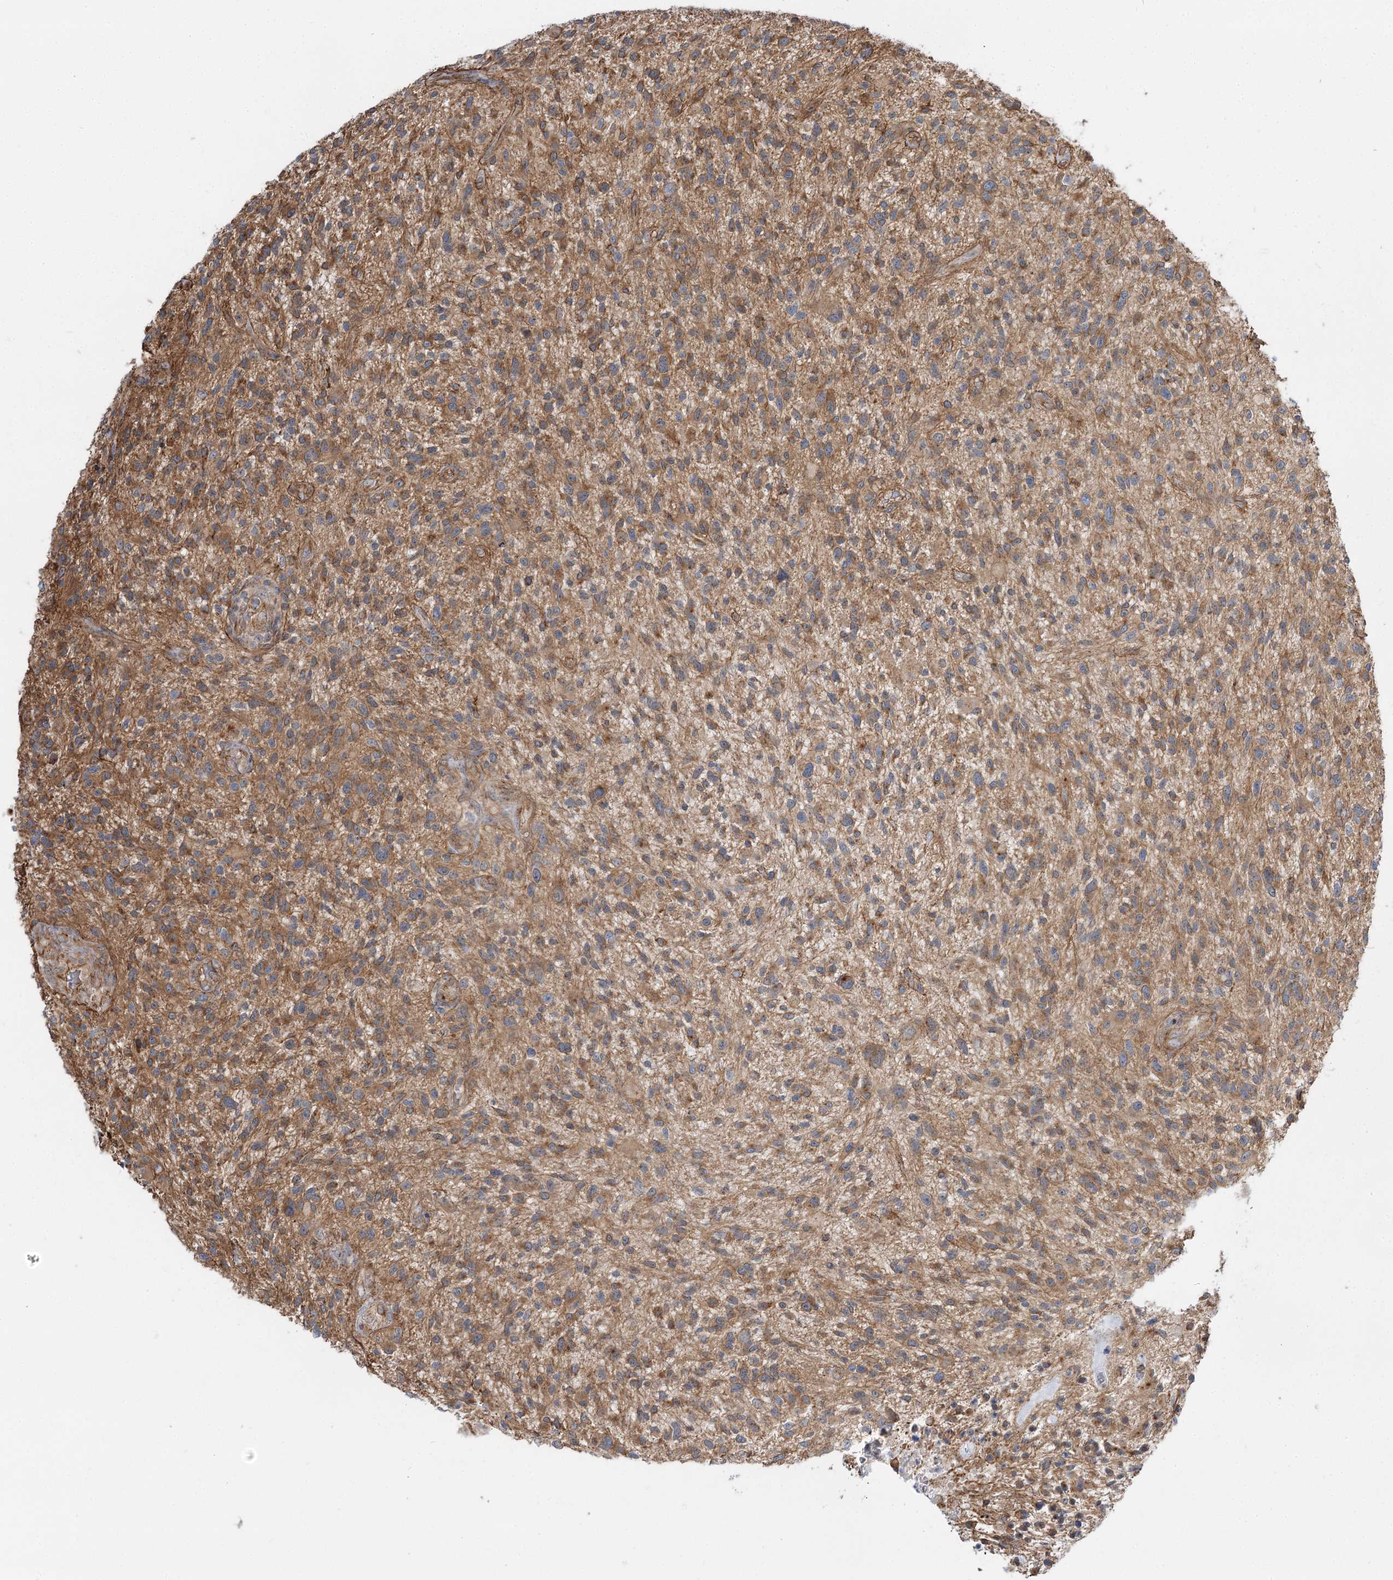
{"staining": {"intensity": "moderate", "quantity": ">75%", "location": "cytoplasmic/membranous"}, "tissue": "glioma", "cell_type": "Tumor cells", "image_type": "cancer", "snomed": [{"axis": "morphology", "description": "Glioma, malignant, High grade"}, {"axis": "topography", "description": "Brain"}], "caption": "This histopathology image demonstrates malignant glioma (high-grade) stained with immunohistochemistry to label a protein in brown. The cytoplasmic/membranous of tumor cells show moderate positivity for the protein. Nuclei are counter-stained blue.", "gene": "SH3BP5L", "patient": {"sex": "male", "age": 47}}